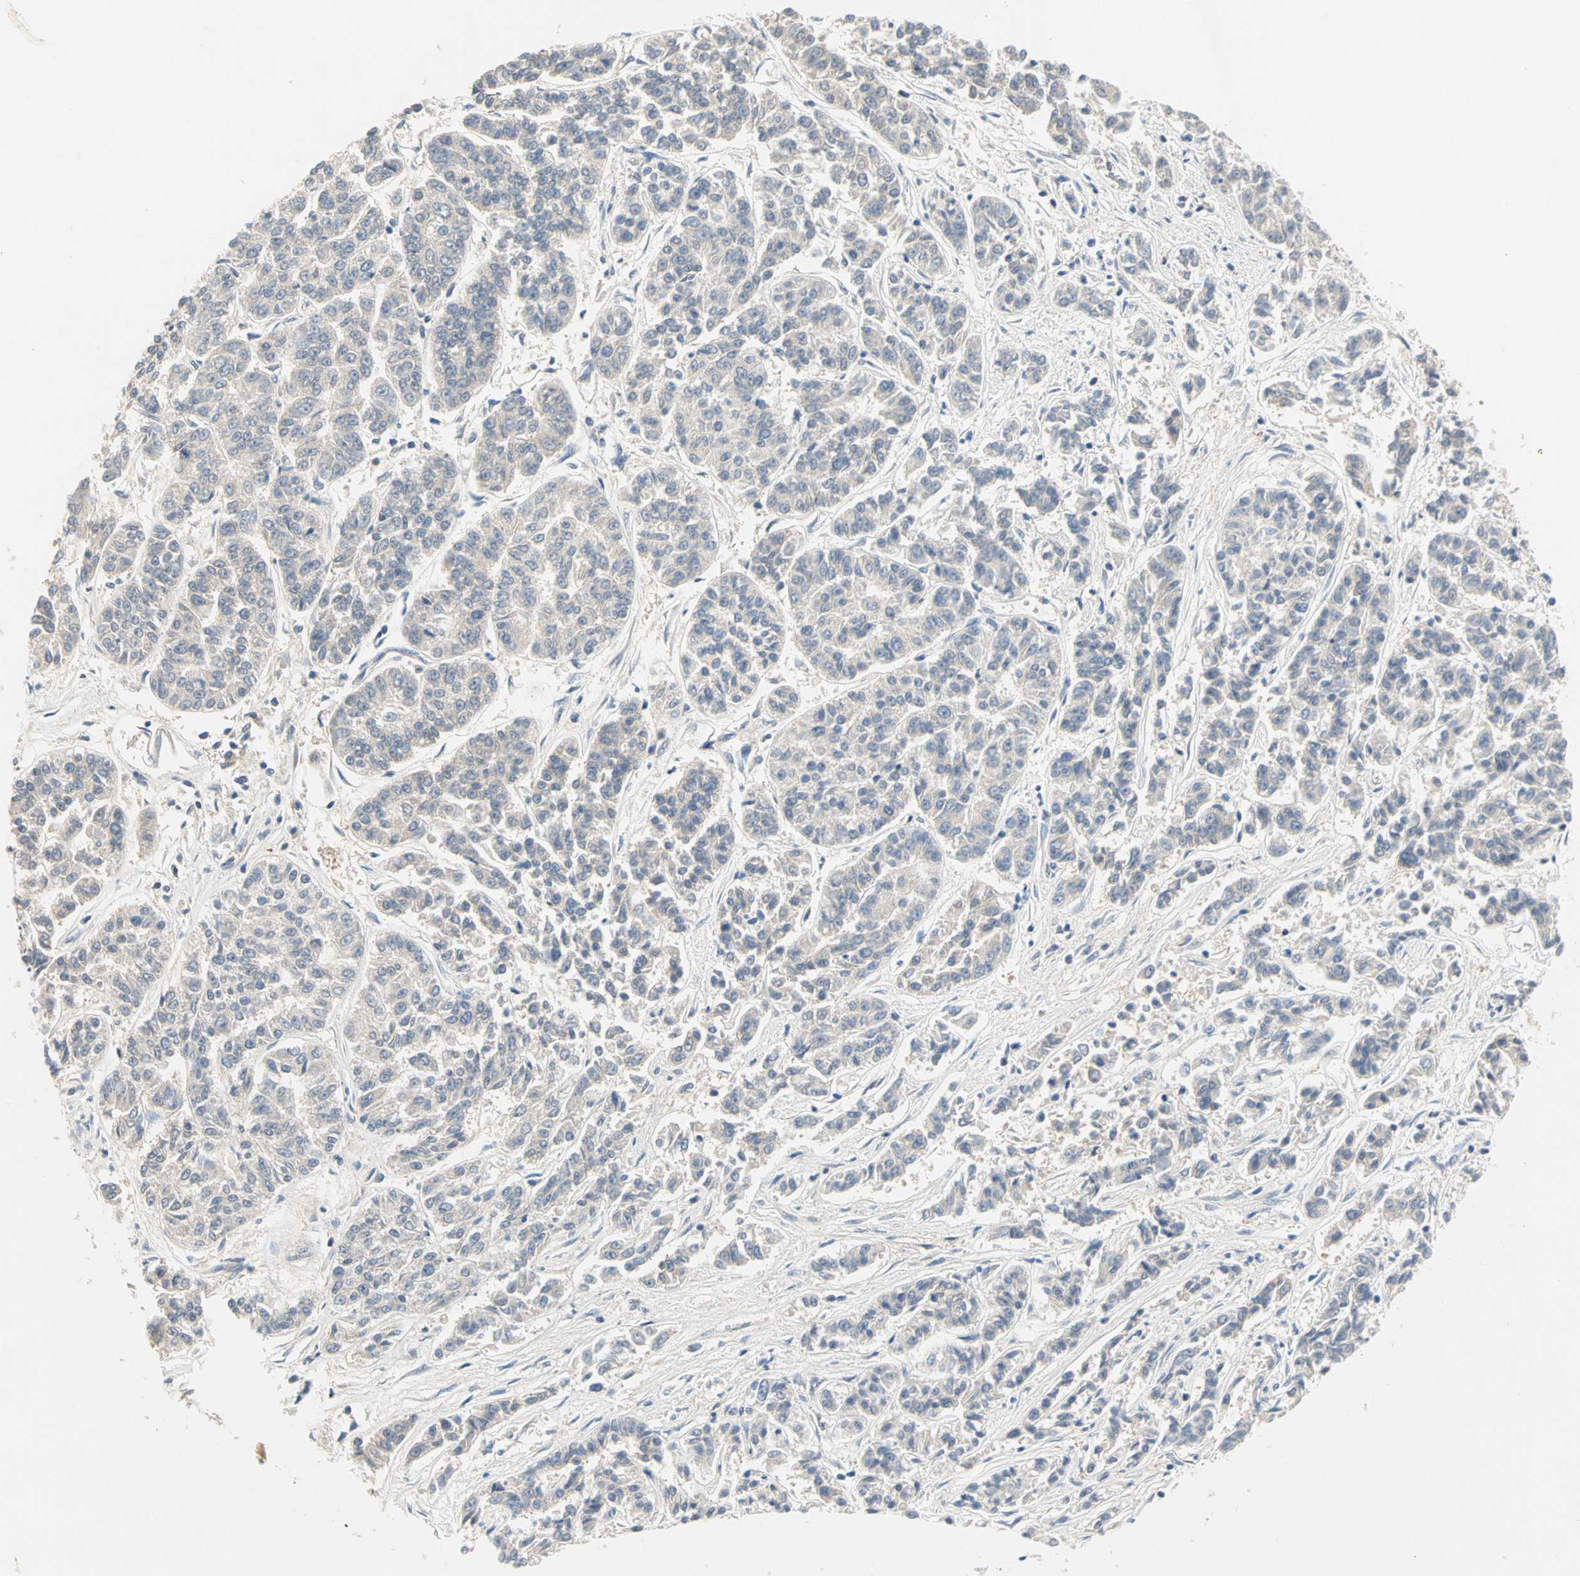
{"staining": {"intensity": "weak", "quantity": "25%-75%", "location": "cytoplasmic/membranous"}, "tissue": "lung cancer", "cell_type": "Tumor cells", "image_type": "cancer", "snomed": [{"axis": "morphology", "description": "Adenocarcinoma, NOS"}, {"axis": "topography", "description": "Lung"}], "caption": "Tumor cells demonstrate weak cytoplasmic/membranous staining in about 25%-75% of cells in adenocarcinoma (lung). The staining was performed using DAB to visualize the protein expression in brown, while the nuclei were stained in blue with hematoxylin (Magnification: 20x).", "gene": "MPI", "patient": {"sex": "male", "age": 84}}